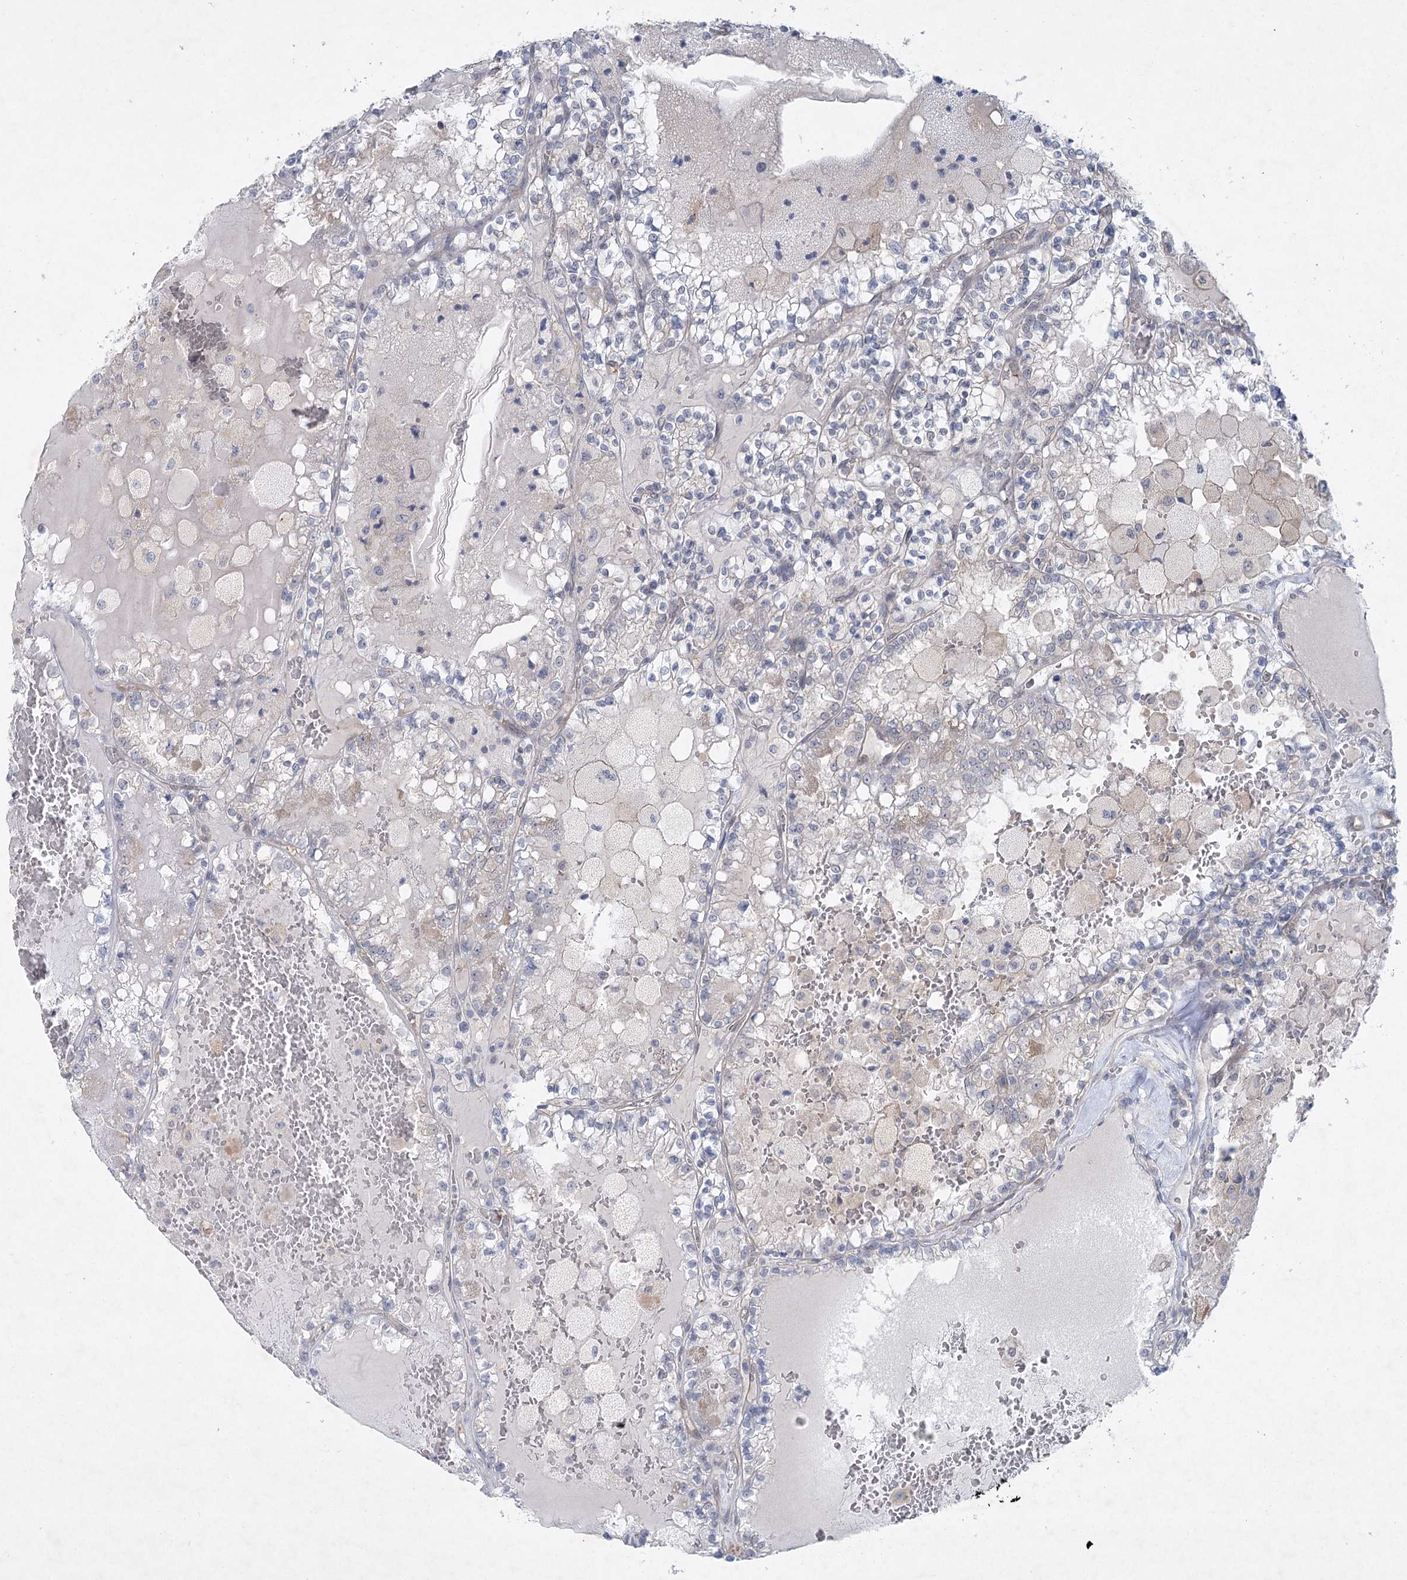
{"staining": {"intensity": "negative", "quantity": "none", "location": "none"}, "tissue": "renal cancer", "cell_type": "Tumor cells", "image_type": "cancer", "snomed": [{"axis": "morphology", "description": "Adenocarcinoma, NOS"}, {"axis": "topography", "description": "Kidney"}], "caption": "A photomicrograph of human renal cancer (adenocarcinoma) is negative for staining in tumor cells.", "gene": "AAMDC", "patient": {"sex": "female", "age": 56}}